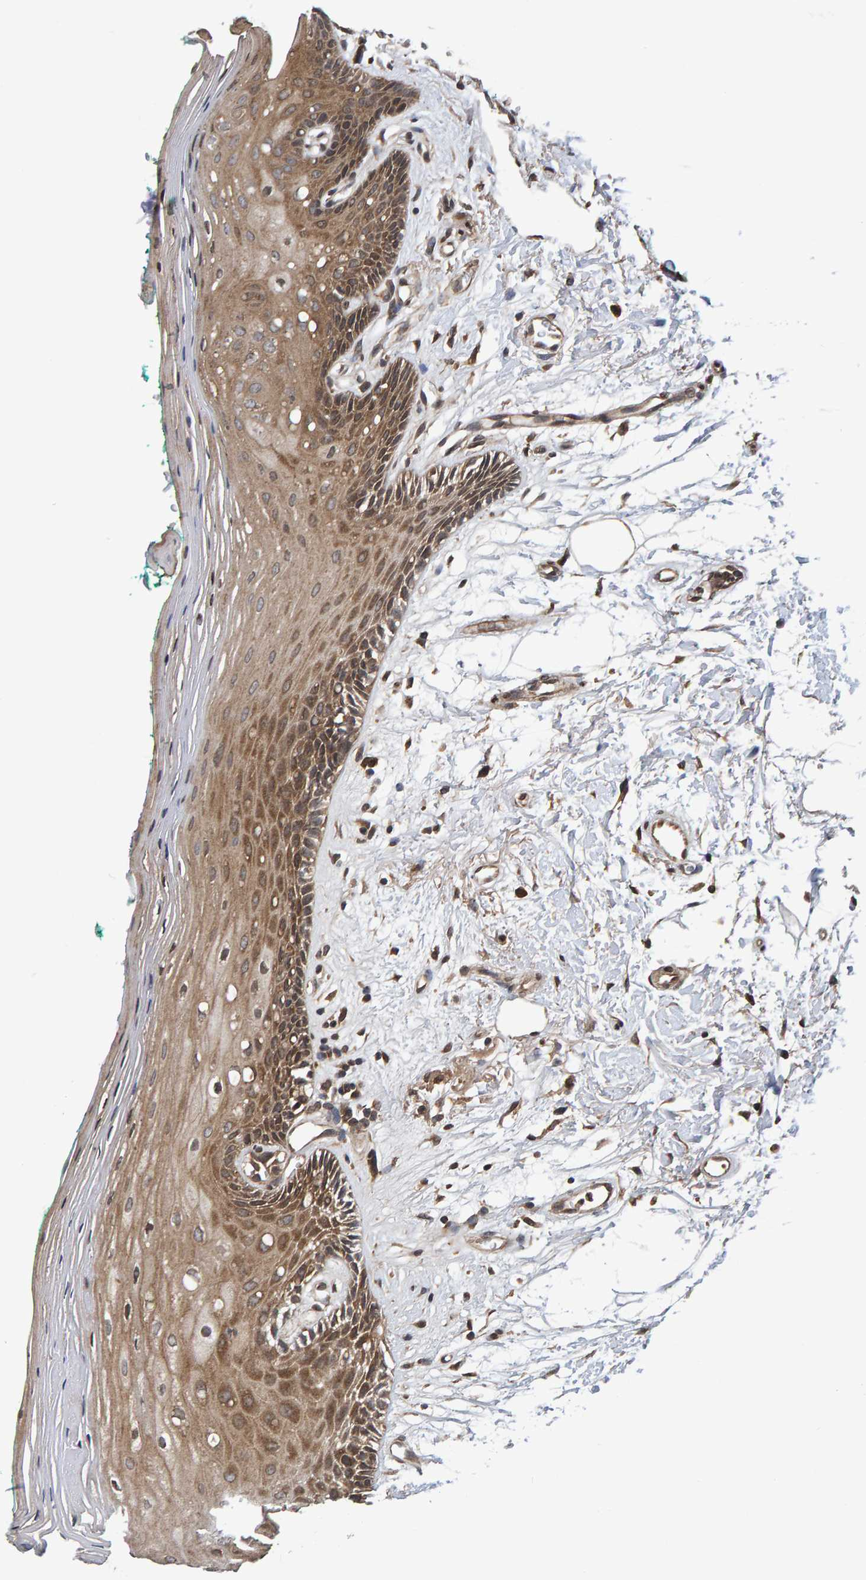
{"staining": {"intensity": "moderate", "quantity": ">75%", "location": "cytoplasmic/membranous"}, "tissue": "oral mucosa", "cell_type": "Squamous epithelial cells", "image_type": "normal", "snomed": [{"axis": "morphology", "description": "Normal tissue, NOS"}, {"axis": "topography", "description": "Skeletal muscle"}, {"axis": "topography", "description": "Oral tissue"}, {"axis": "topography", "description": "Peripheral nerve tissue"}], "caption": "Immunohistochemistry photomicrograph of normal human oral mucosa stained for a protein (brown), which reveals medium levels of moderate cytoplasmic/membranous staining in approximately >75% of squamous epithelial cells.", "gene": "GAB2", "patient": {"sex": "female", "age": 84}}